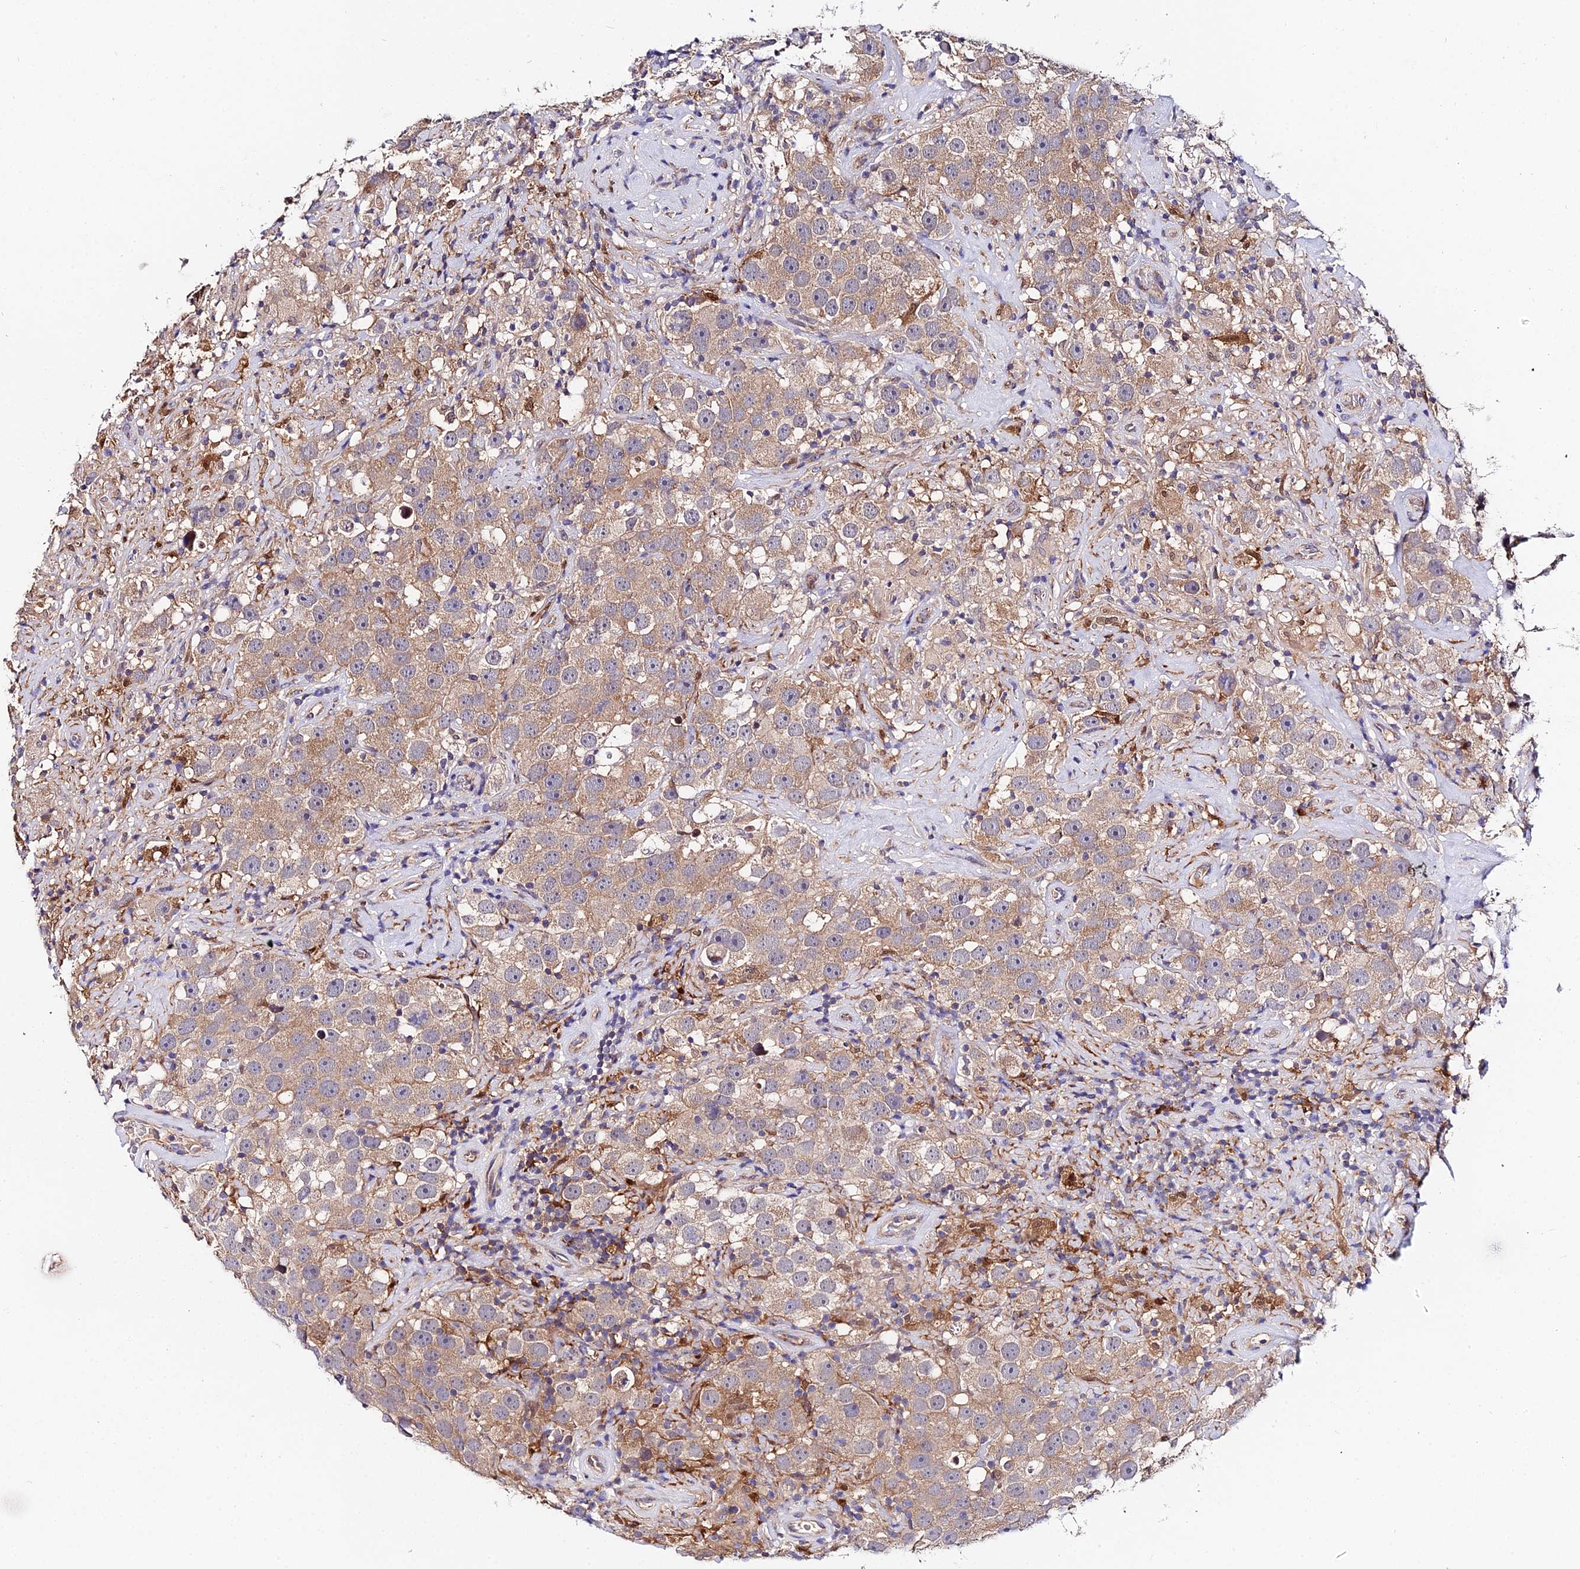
{"staining": {"intensity": "moderate", "quantity": ">75%", "location": "cytoplasmic/membranous"}, "tissue": "testis cancer", "cell_type": "Tumor cells", "image_type": "cancer", "snomed": [{"axis": "morphology", "description": "Seminoma, NOS"}, {"axis": "topography", "description": "Testis"}], "caption": "Testis cancer (seminoma) stained for a protein exhibits moderate cytoplasmic/membranous positivity in tumor cells.", "gene": "ZBED8", "patient": {"sex": "male", "age": 49}}